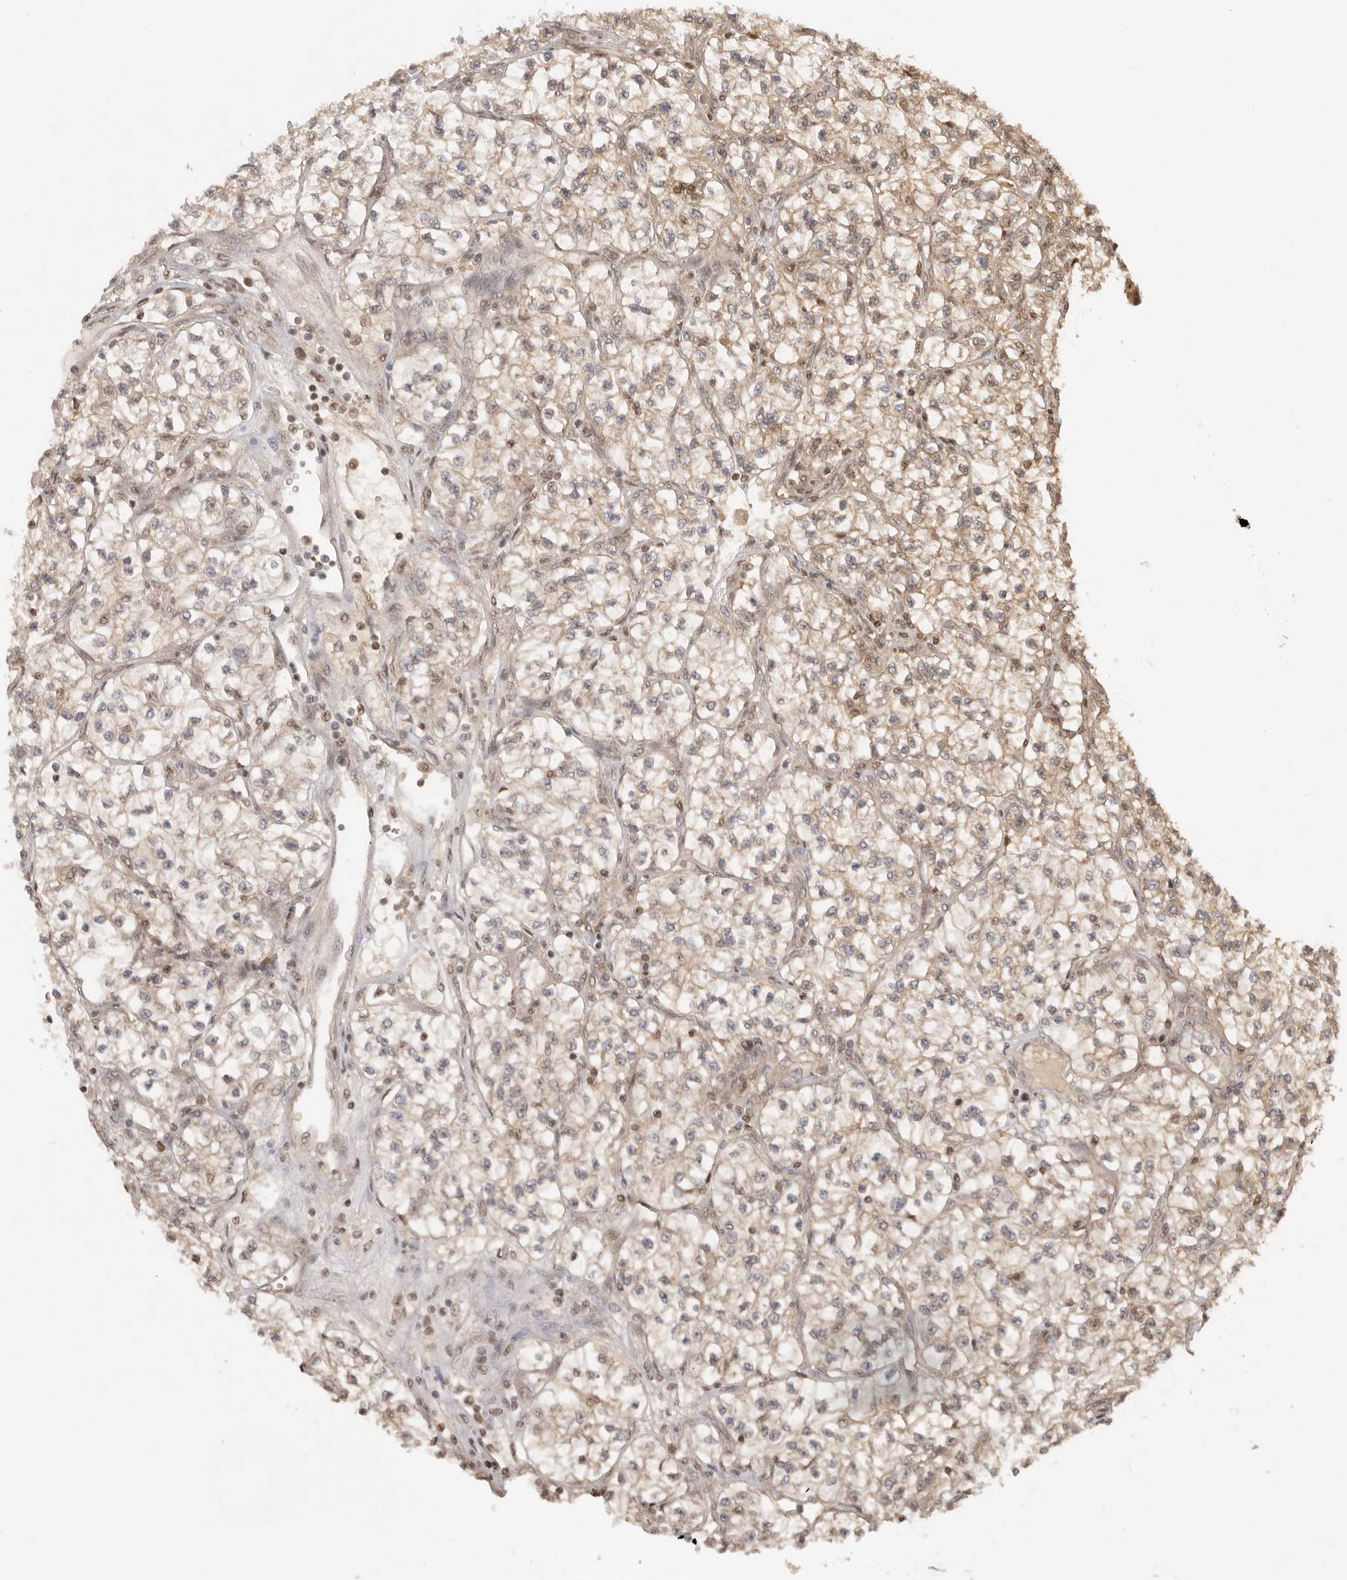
{"staining": {"intensity": "weak", "quantity": "25%-75%", "location": "cytoplasmic/membranous"}, "tissue": "renal cancer", "cell_type": "Tumor cells", "image_type": "cancer", "snomed": [{"axis": "morphology", "description": "Adenocarcinoma, NOS"}, {"axis": "topography", "description": "Kidney"}], "caption": "Weak cytoplasmic/membranous positivity for a protein is identified in about 25%-75% of tumor cells of adenocarcinoma (renal) using IHC.", "gene": "PSMA5", "patient": {"sex": "female", "age": 57}}